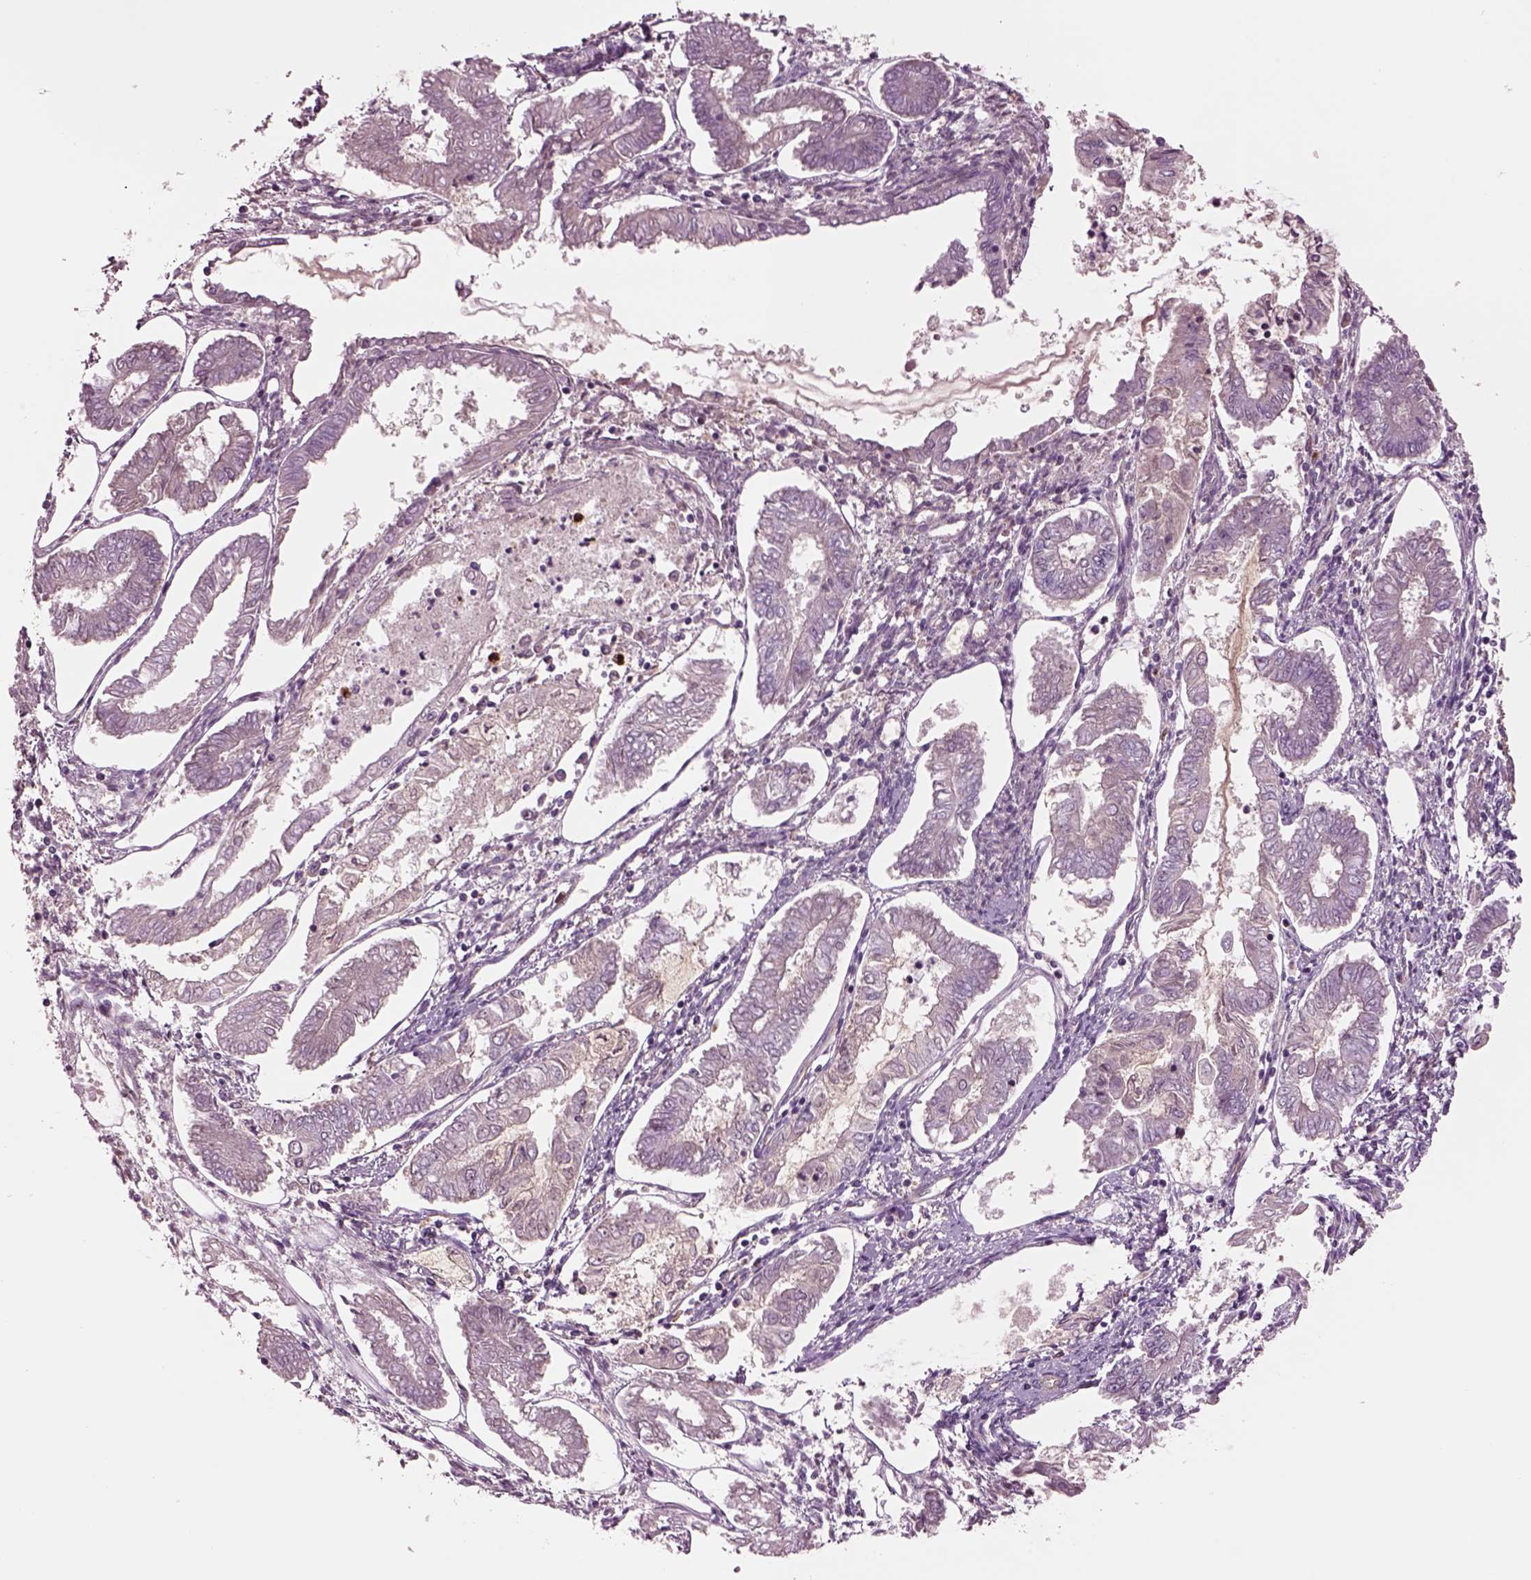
{"staining": {"intensity": "negative", "quantity": "none", "location": "none"}, "tissue": "endometrial cancer", "cell_type": "Tumor cells", "image_type": "cancer", "snomed": [{"axis": "morphology", "description": "Adenocarcinoma, NOS"}, {"axis": "topography", "description": "Endometrium"}], "caption": "DAB immunohistochemical staining of endometrial cancer shows no significant staining in tumor cells. (DAB IHC, high magnification).", "gene": "HTR1B", "patient": {"sex": "female", "age": 68}}